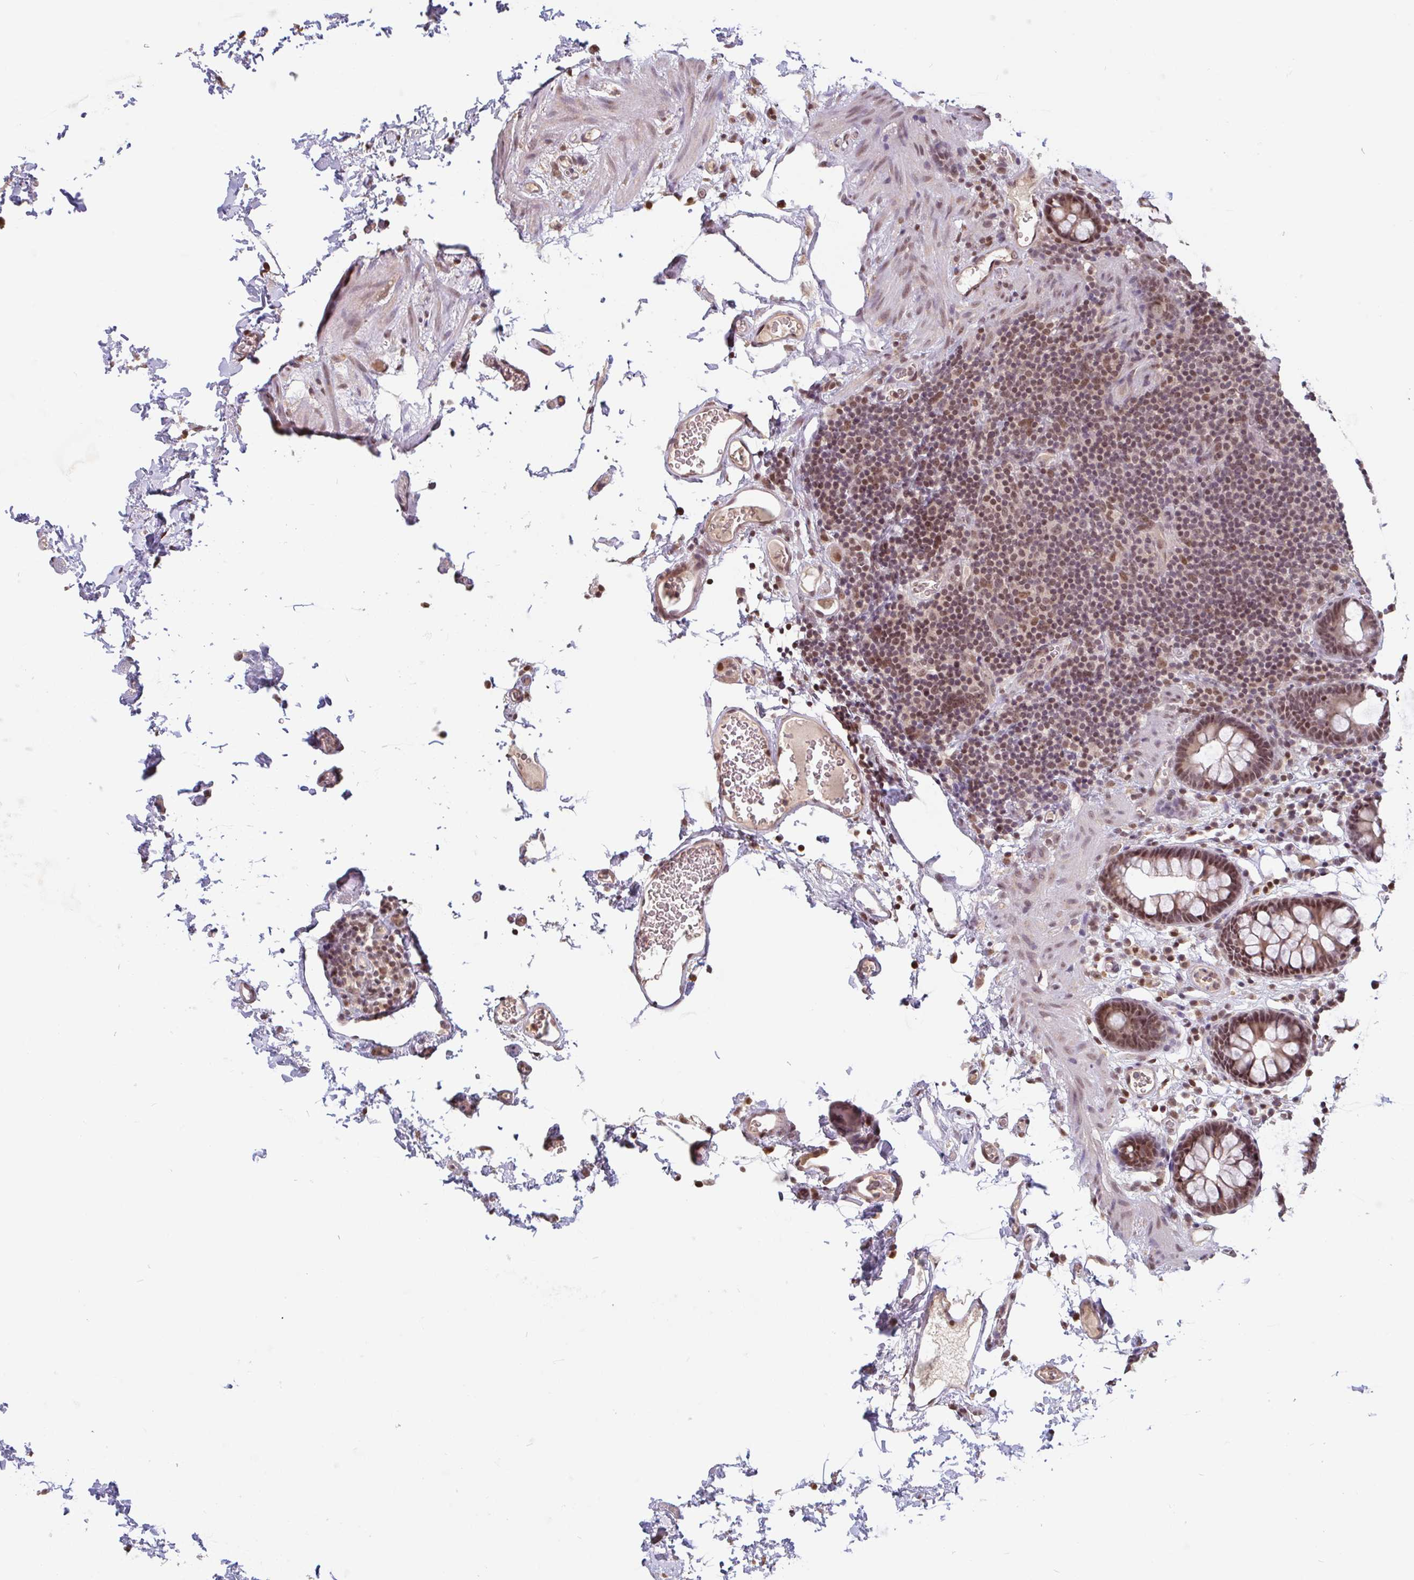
{"staining": {"intensity": "moderate", "quantity": ">75%", "location": "nuclear"}, "tissue": "colon", "cell_type": "Endothelial cells", "image_type": "normal", "snomed": [{"axis": "morphology", "description": "Normal tissue, NOS"}, {"axis": "topography", "description": "Colon"}, {"axis": "topography", "description": "Peripheral nerve tissue"}], "caption": "A brown stain shows moderate nuclear staining of a protein in endothelial cells of unremarkable colon. (DAB IHC, brown staining for protein, blue staining for nuclei).", "gene": "DR1", "patient": {"sex": "male", "age": 84}}